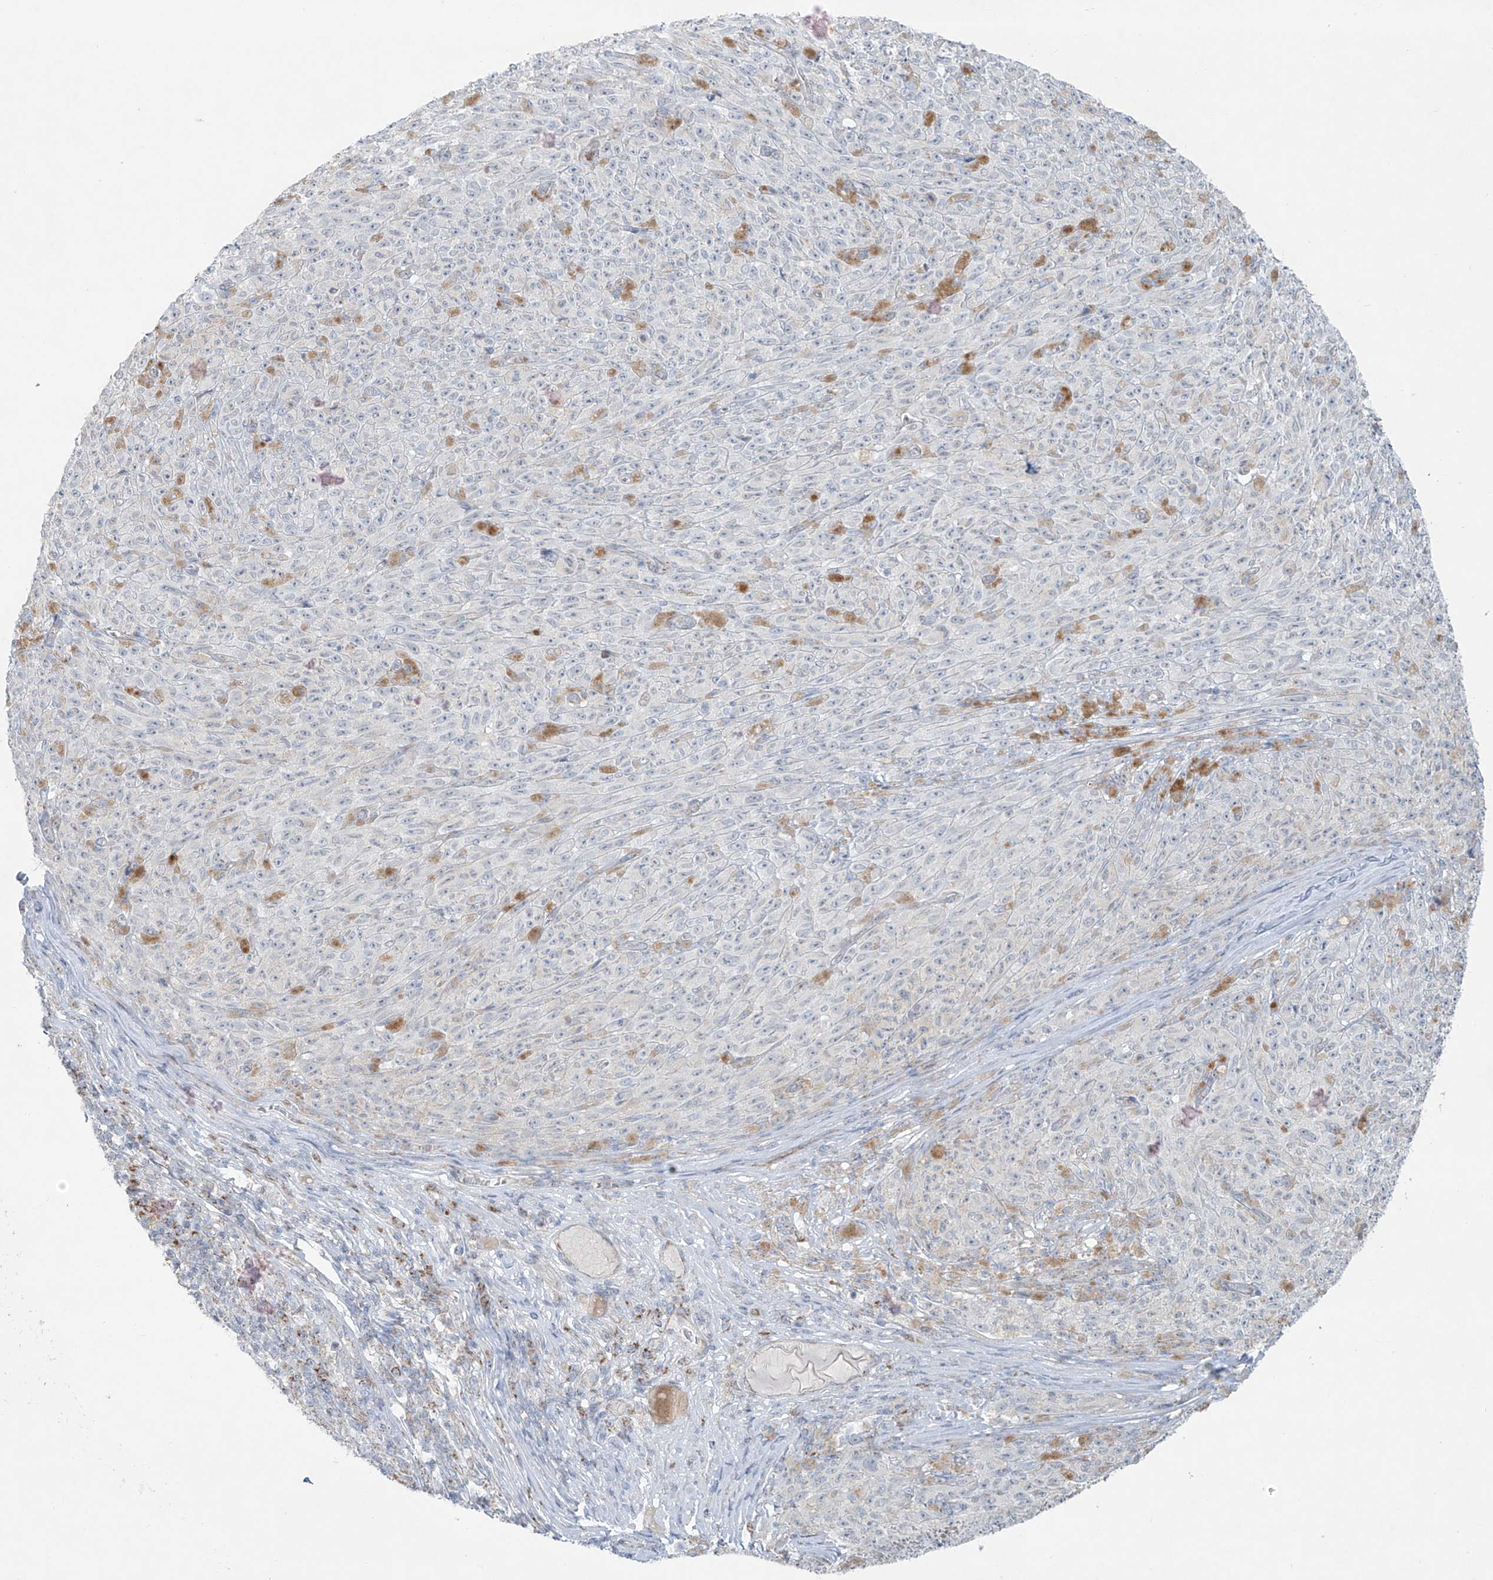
{"staining": {"intensity": "negative", "quantity": "none", "location": "none"}, "tissue": "melanoma", "cell_type": "Tumor cells", "image_type": "cancer", "snomed": [{"axis": "morphology", "description": "Malignant melanoma, NOS"}, {"axis": "topography", "description": "Skin"}], "caption": "Tumor cells show no significant protein expression in melanoma.", "gene": "SMDT1", "patient": {"sex": "female", "age": 82}}